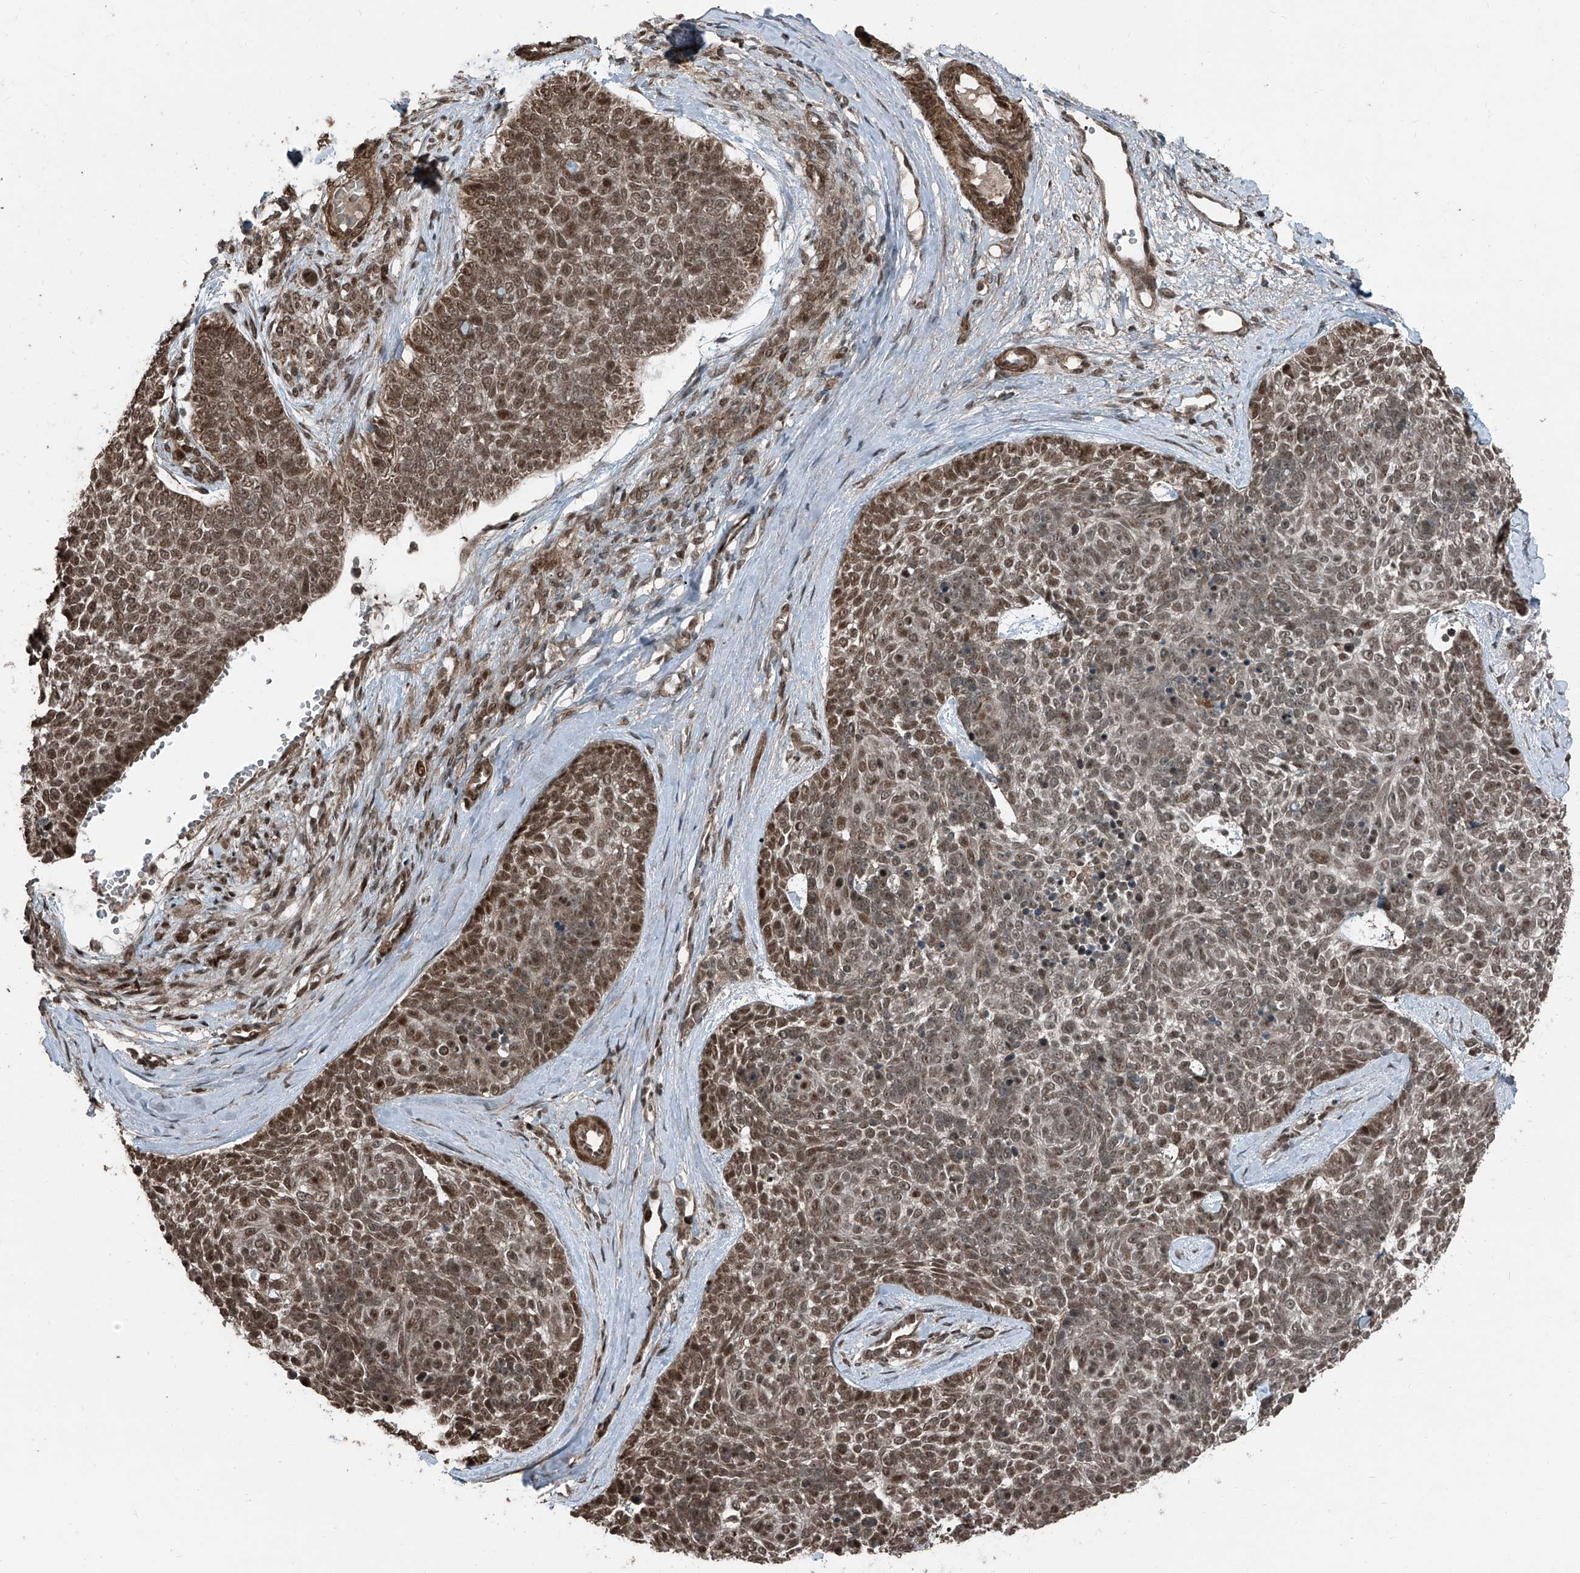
{"staining": {"intensity": "moderate", "quantity": ">75%", "location": "cytoplasmic/membranous,nuclear"}, "tissue": "skin cancer", "cell_type": "Tumor cells", "image_type": "cancer", "snomed": [{"axis": "morphology", "description": "Basal cell carcinoma"}, {"axis": "topography", "description": "Skin"}], "caption": "Human skin basal cell carcinoma stained with a brown dye shows moderate cytoplasmic/membranous and nuclear positive staining in about >75% of tumor cells.", "gene": "ZNF570", "patient": {"sex": "female", "age": 81}}